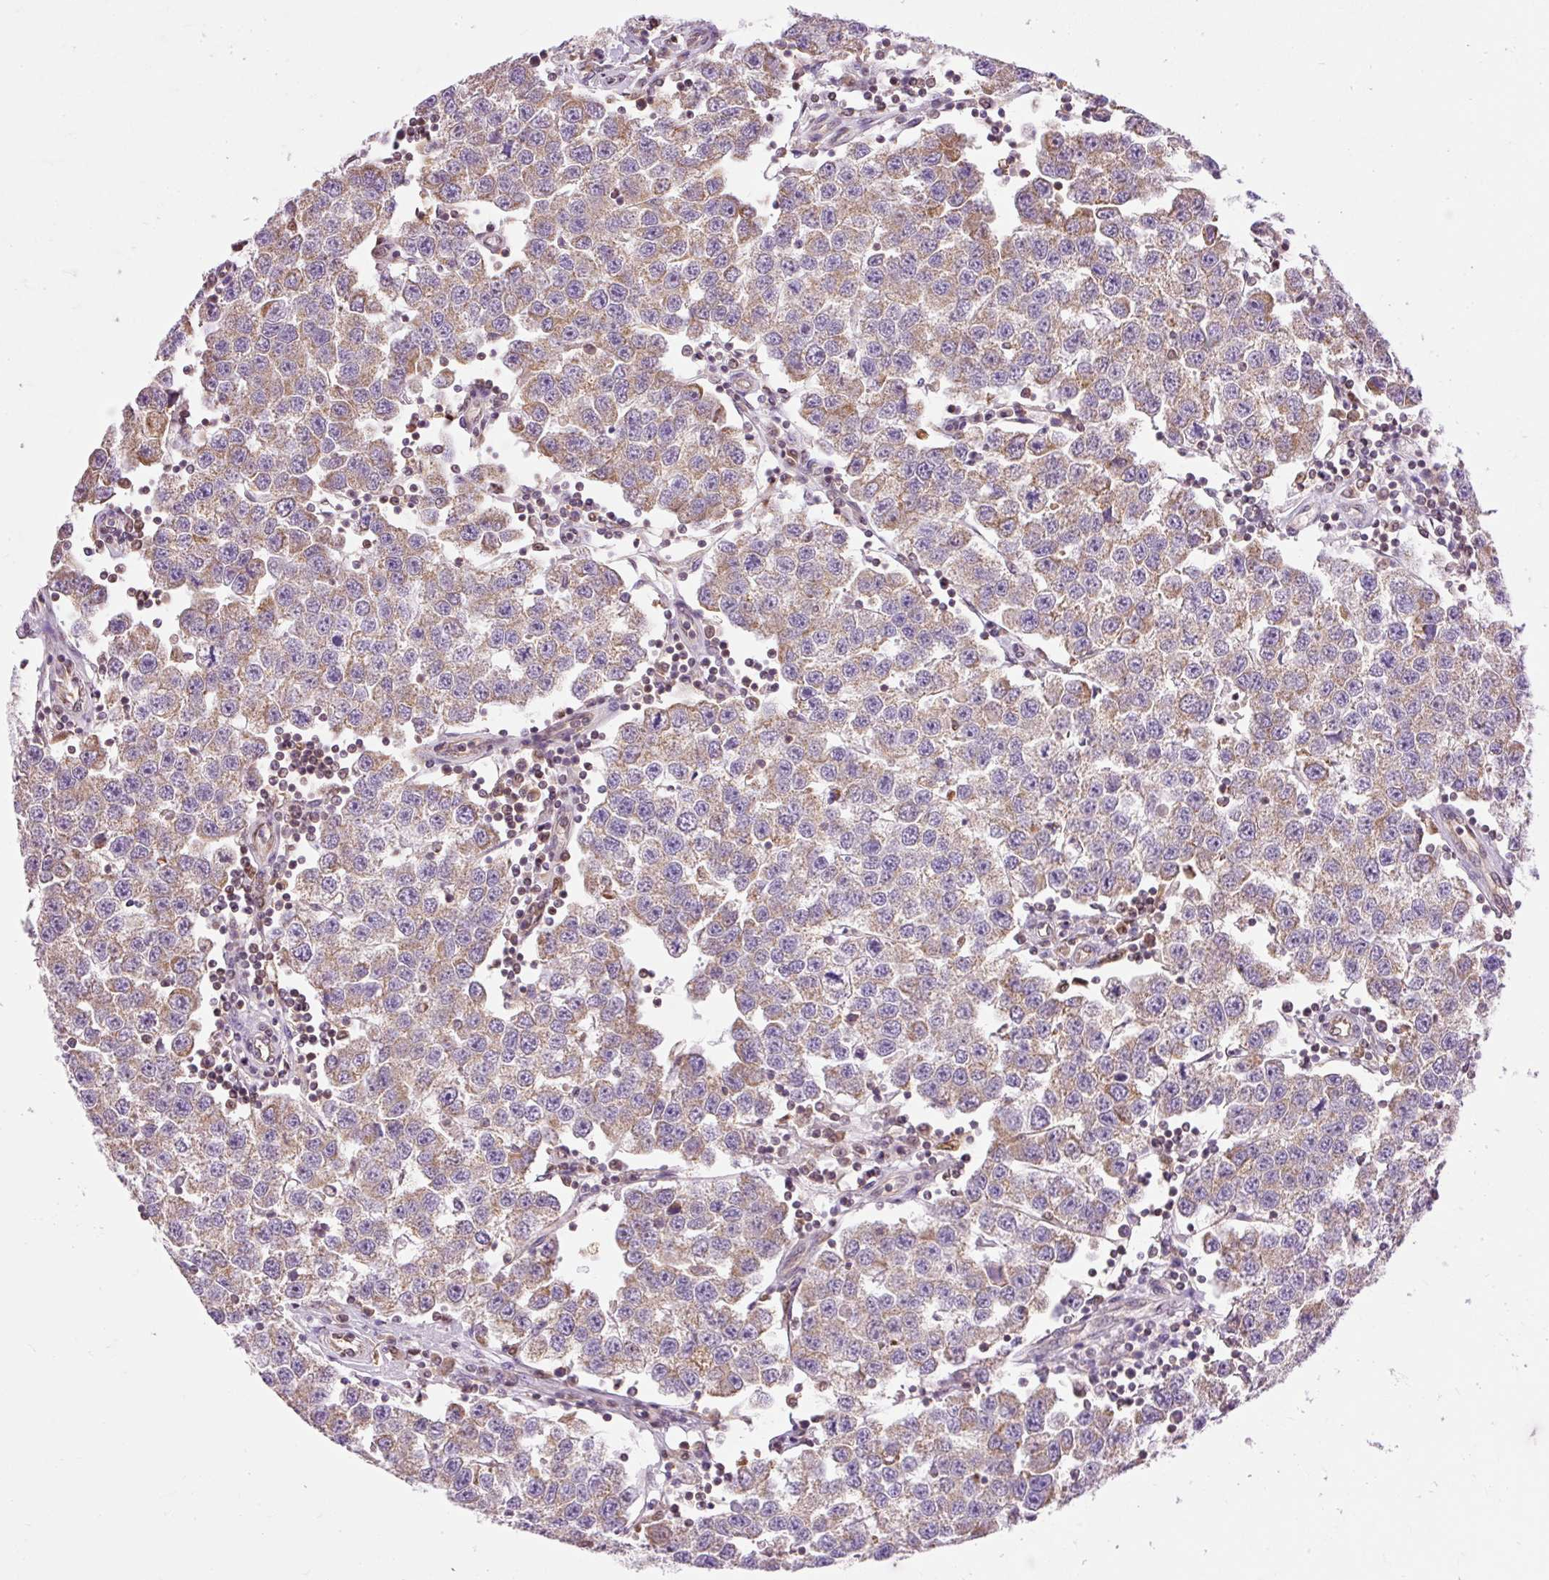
{"staining": {"intensity": "moderate", "quantity": "25%-75%", "location": "cytoplasmic/membranous"}, "tissue": "testis cancer", "cell_type": "Tumor cells", "image_type": "cancer", "snomed": [{"axis": "morphology", "description": "Seminoma, NOS"}, {"axis": "topography", "description": "Testis"}], "caption": "This is a micrograph of immunohistochemistry (IHC) staining of testis seminoma, which shows moderate positivity in the cytoplasmic/membranous of tumor cells.", "gene": "IMMT", "patient": {"sex": "male", "age": 34}}